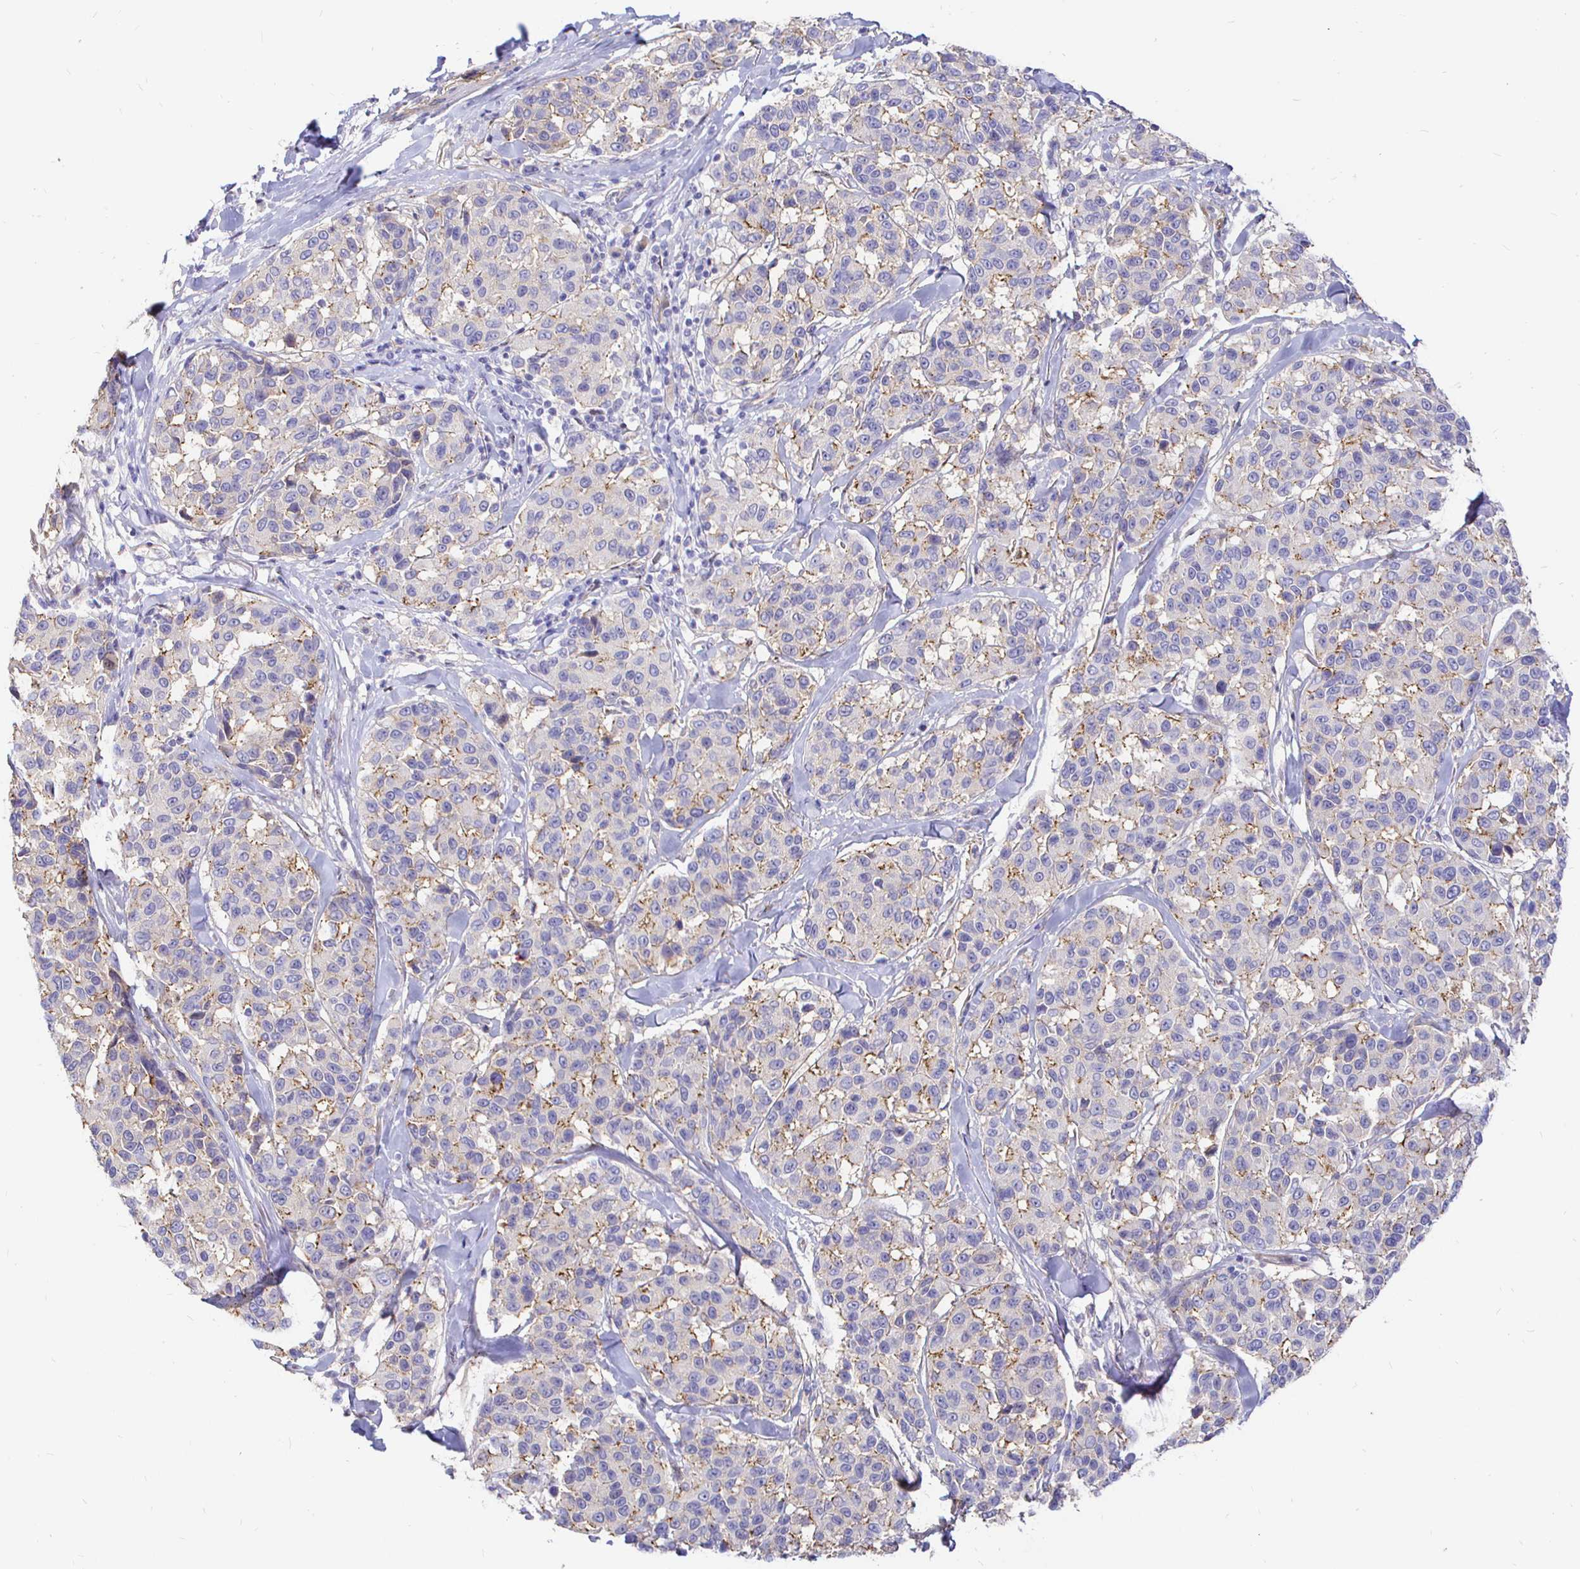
{"staining": {"intensity": "moderate", "quantity": "25%-75%", "location": "cytoplasmic/membranous"}, "tissue": "melanoma", "cell_type": "Tumor cells", "image_type": "cancer", "snomed": [{"axis": "morphology", "description": "Malignant melanoma, NOS"}, {"axis": "topography", "description": "Skin"}], "caption": "Moderate cytoplasmic/membranous staining is identified in about 25%-75% of tumor cells in melanoma.", "gene": "PALM2AKAP2", "patient": {"sex": "female", "age": 66}}